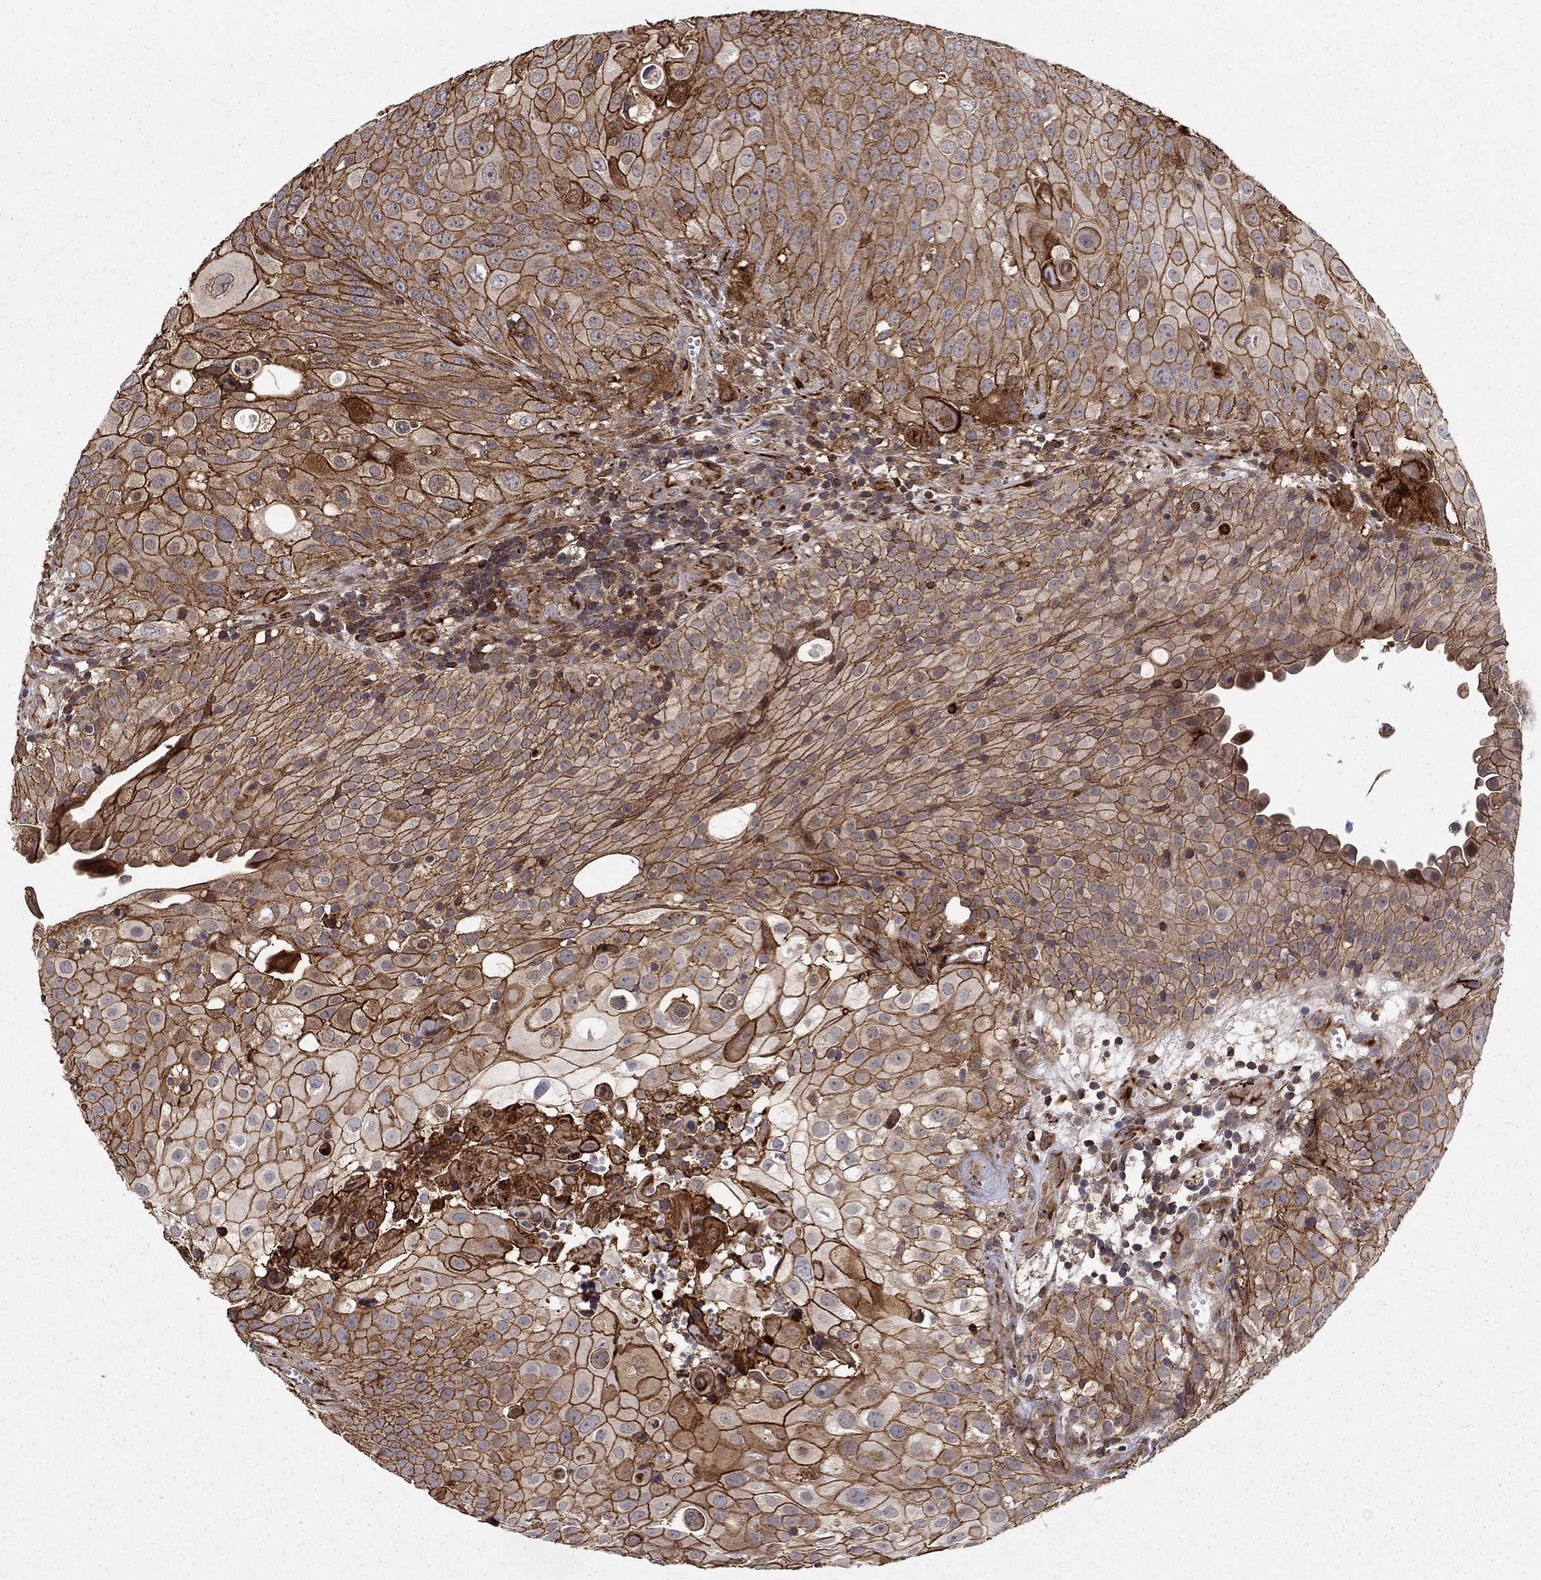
{"staining": {"intensity": "strong", "quantity": ">75%", "location": "cytoplasmic/membranous"}, "tissue": "urothelial cancer", "cell_type": "Tumor cells", "image_type": "cancer", "snomed": [{"axis": "morphology", "description": "Urothelial carcinoma, High grade"}, {"axis": "topography", "description": "Urinary bladder"}], "caption": "Strong cytoplasmic/membranous positivity for a protein is present in approximately >75% of tumor cells of urothelial carcinoma (high-grade) using immunohistochemistry.", "gene": "ADM", "patient": {"sex": "female", "age": 79}}